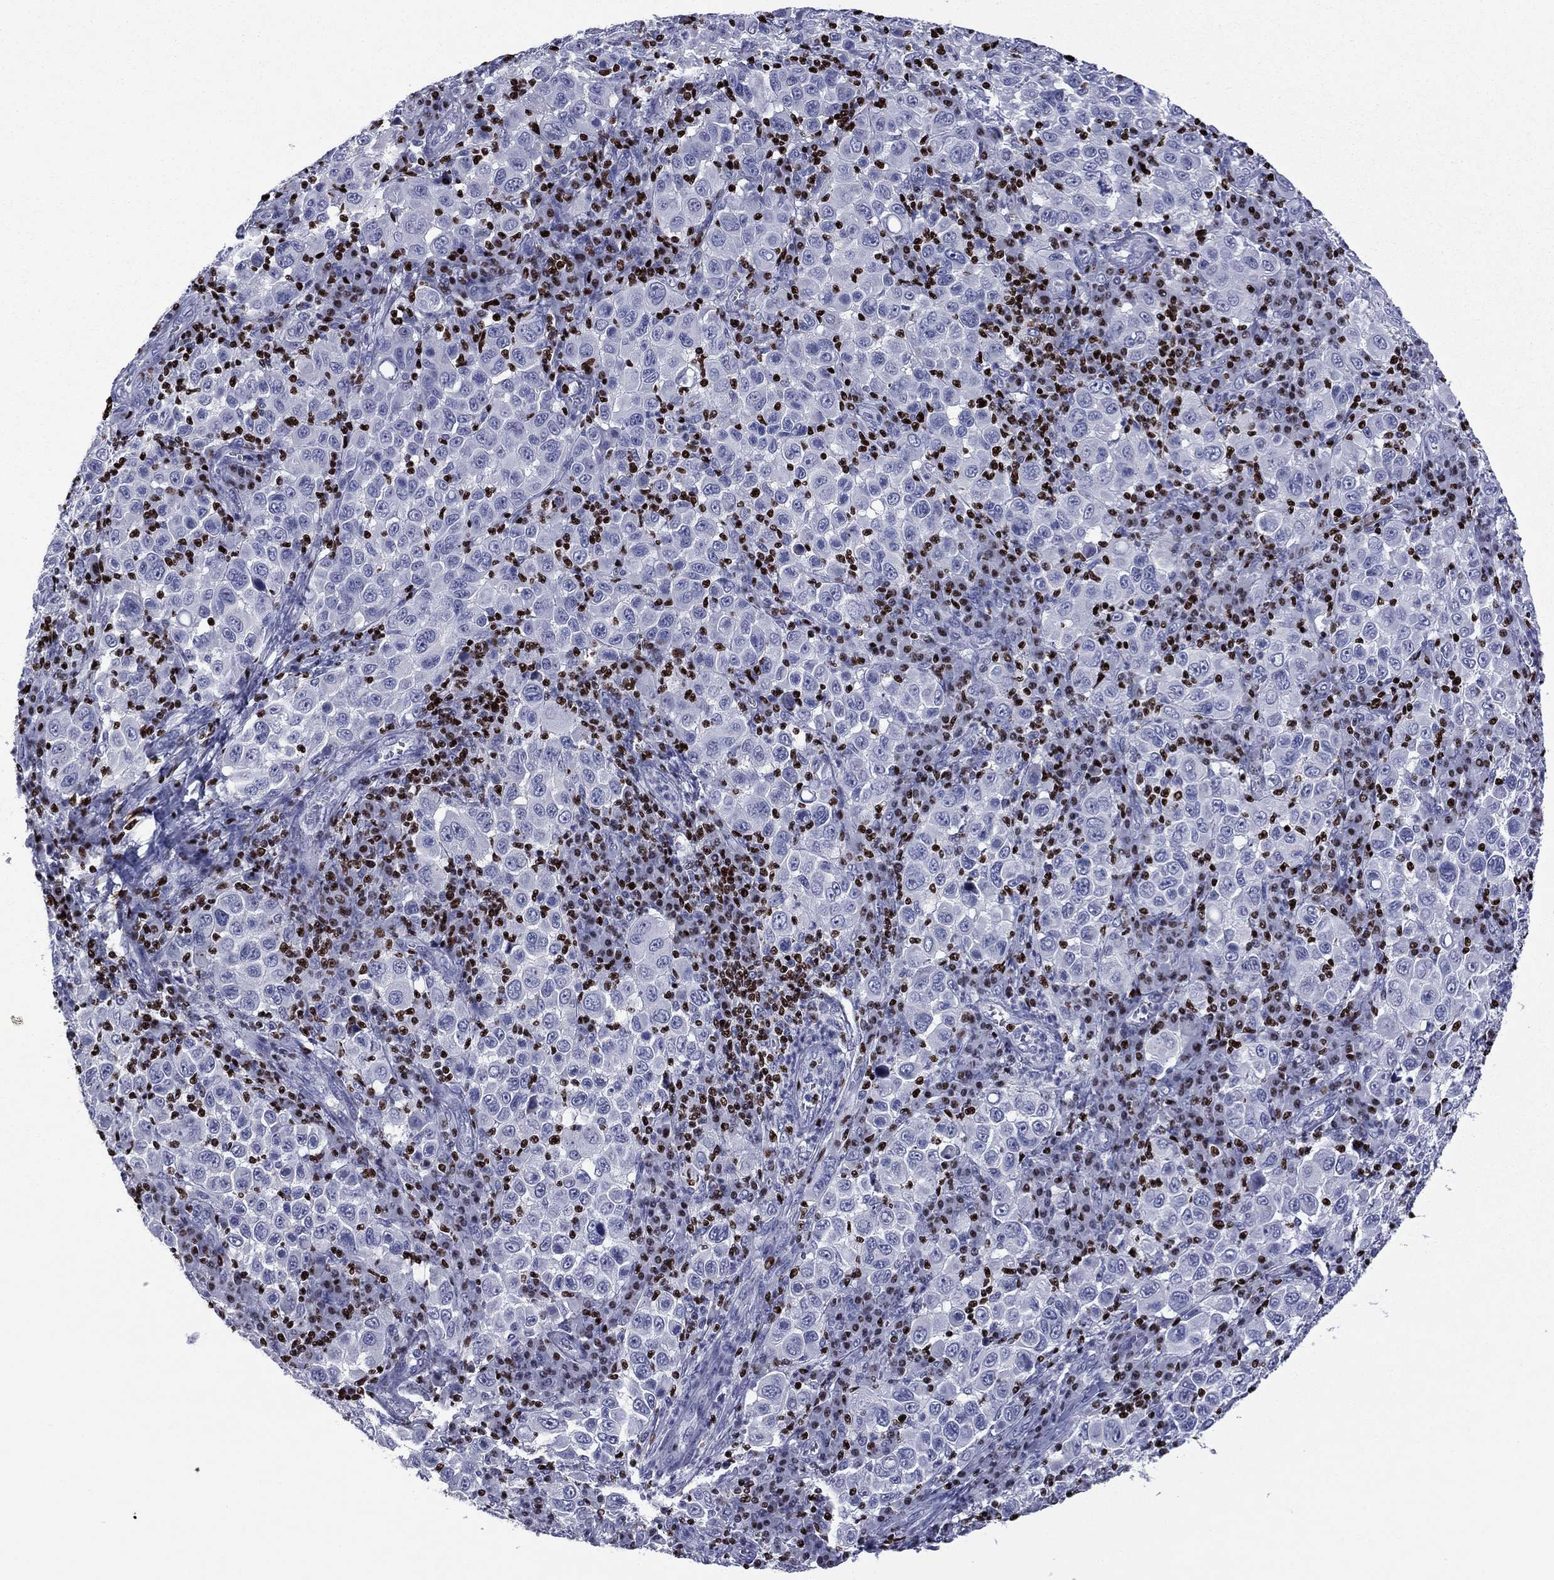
{"staining": {"intensity": "negative", "quantity": "none", "location": "none"}, "tissue": "melanoma", "cell_type": "Tumor cells", "image_type": "cancer", "snomed": [{"axis": "morphology", "description": "Malignant melanoma, NOS"}, {"axis": "topography", "description": "Skin"}], "caption": "A histopathology image of malignant melanoma stained for a protein shows no brown staining in tumor cells. (DAB immunohistochemistry (IHC) with hematoxylin counter stain).", "gene": "IKZF3", "patient": {"sex": "female", "age": 57}}